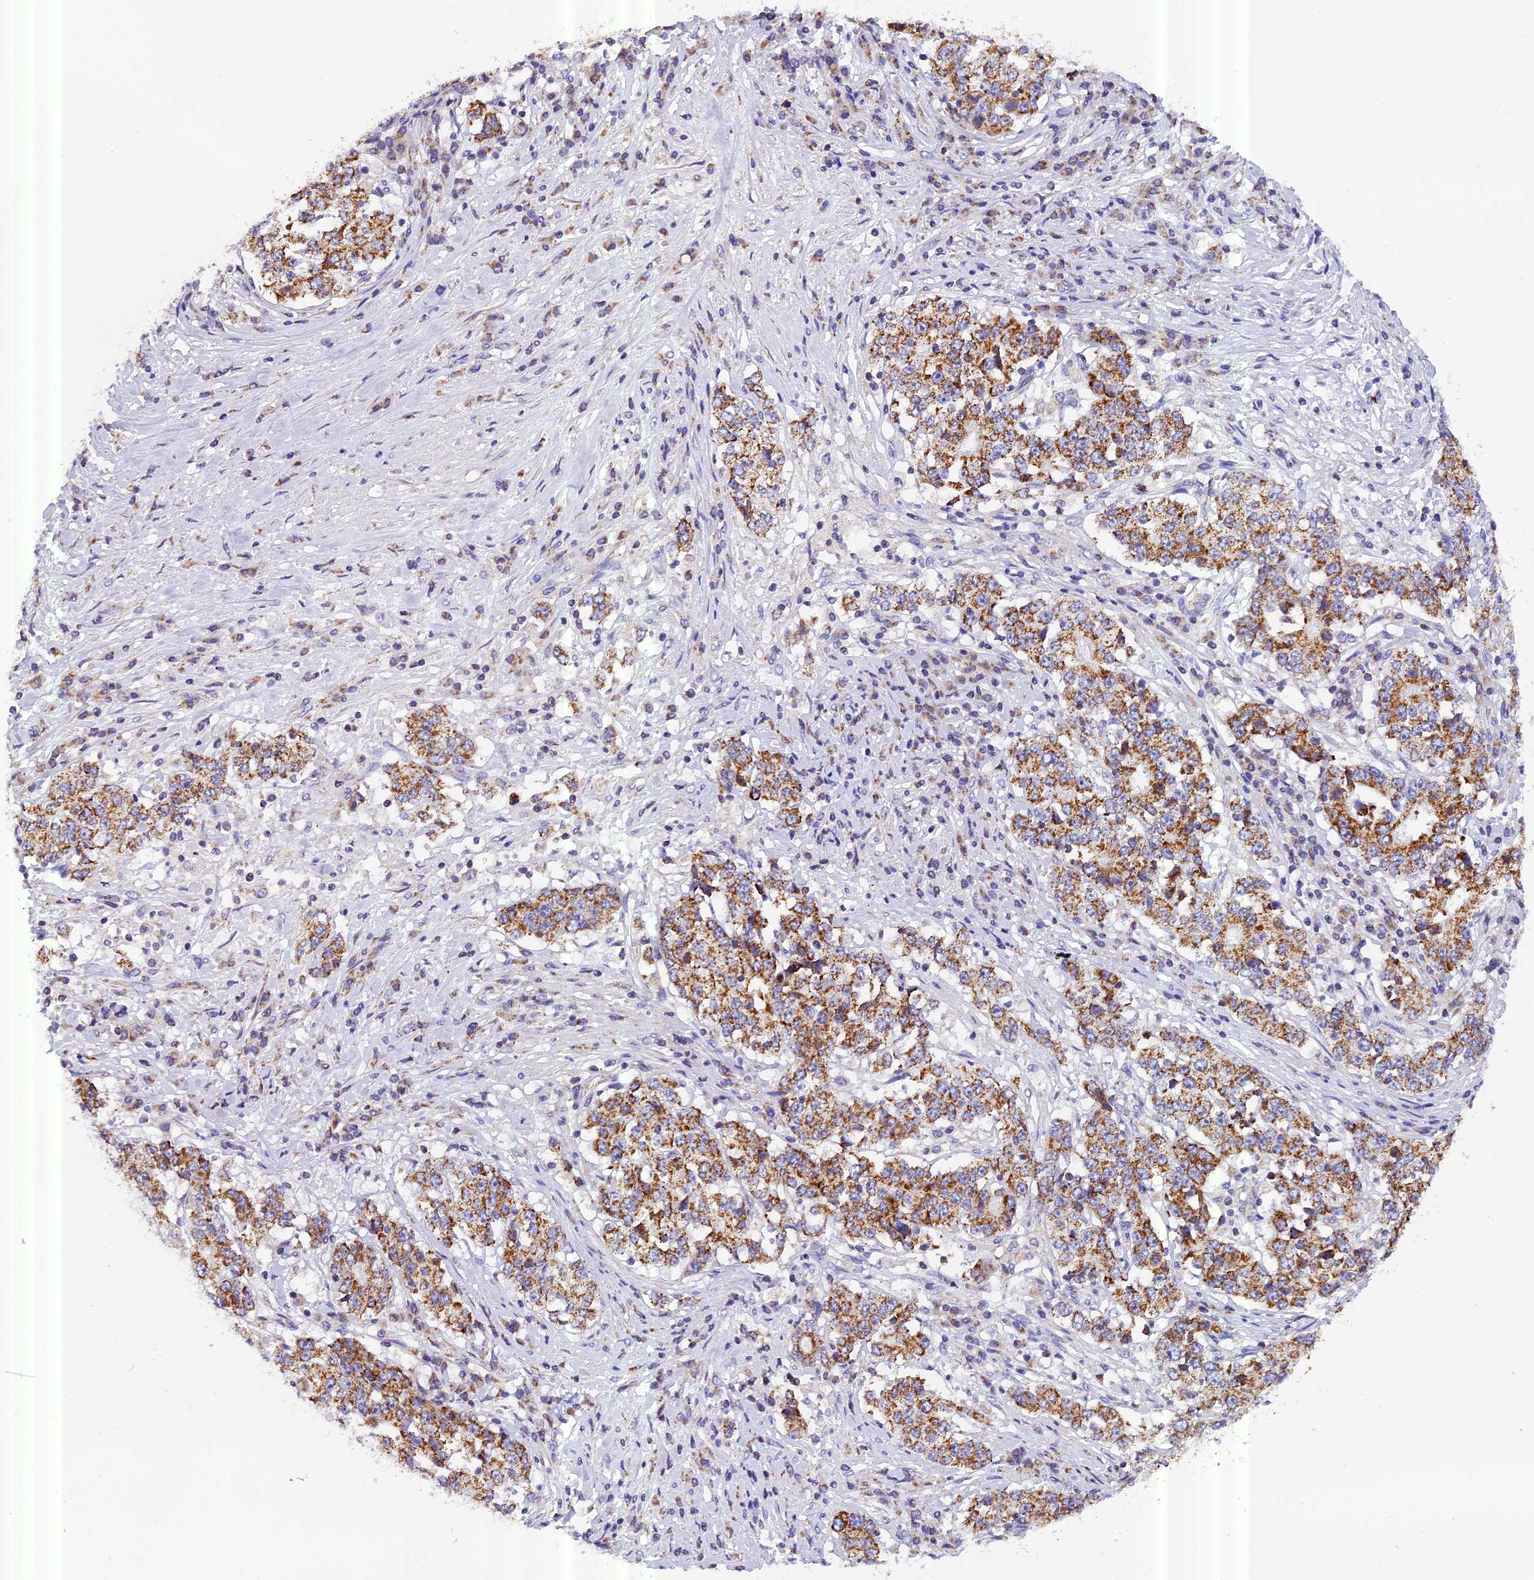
{"staining": {"intensity": "strong", "quantity": ">75%", "location": "cytoplasmic/membranous"}, "tissue": "stomach cancer", "cell_type": "Tumor cells", "image_type": "cancer", "snomed": [{"axis": "morphology", "description": "Adenocarcinoma, NOS"}, {"axis": "topography", "description": "Stomach"}], "caption": "Immunohistochemistry (IHC) image of stomach cancer stained for a protein (brown), which displays high levels of strong cytoplasmic/membranous expression in about >75% of tumor cells.", "gene": "MGME1", "patient": {"sex": "male", "age": 59}}